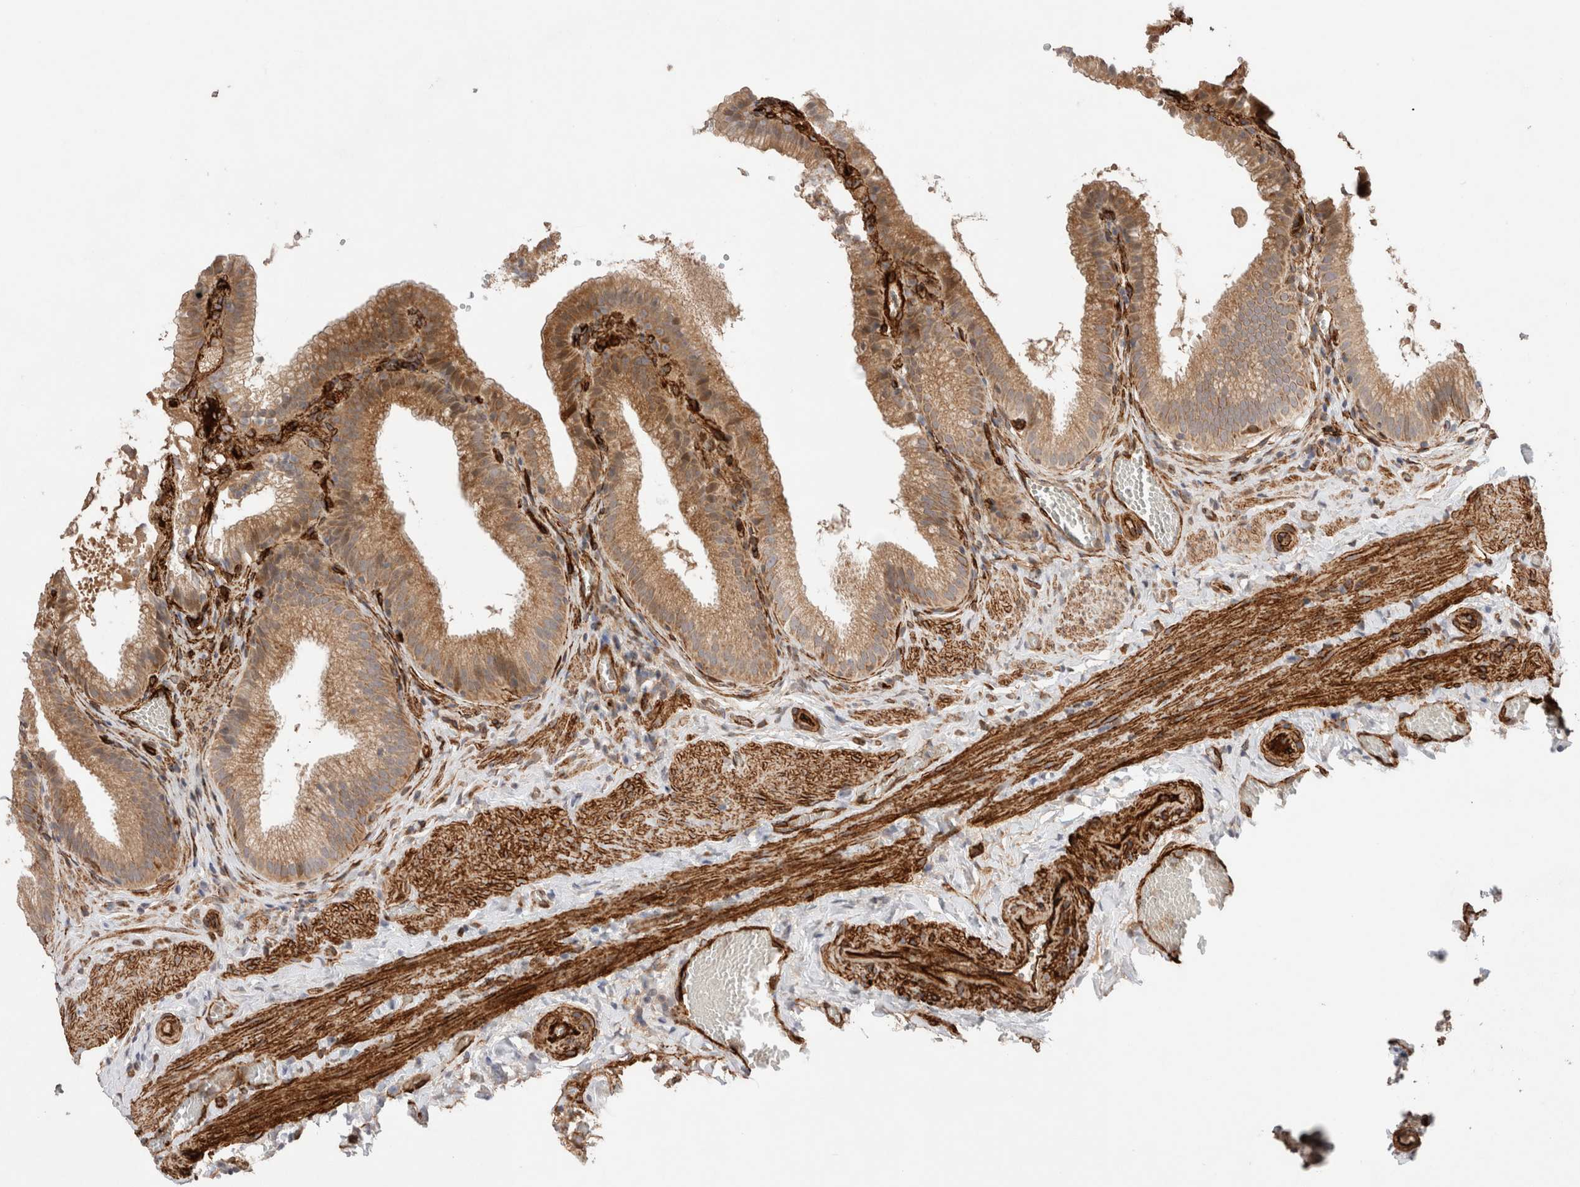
{"staining": {"intensity": "moderate", "quantity": ">75%", "location": "cytoplasmic/membranous"}, "tissue": "gallbladder", "cell_type": "Glandular cells", "image_type": "normal", "snomed": [{"axis": "morphology", "description": "Normal tissue, NOS"}, {"axis": "topography", "description": "Gallbladder"}], "caption": "Immunohistochemical staining of benign gallbladder shows >75% levels of moderate cytoplasmic/membranous protein expression in about >75% of glandular cells.", "gene": "RAB32", "patient": {"sex": "male", "age": 38}}